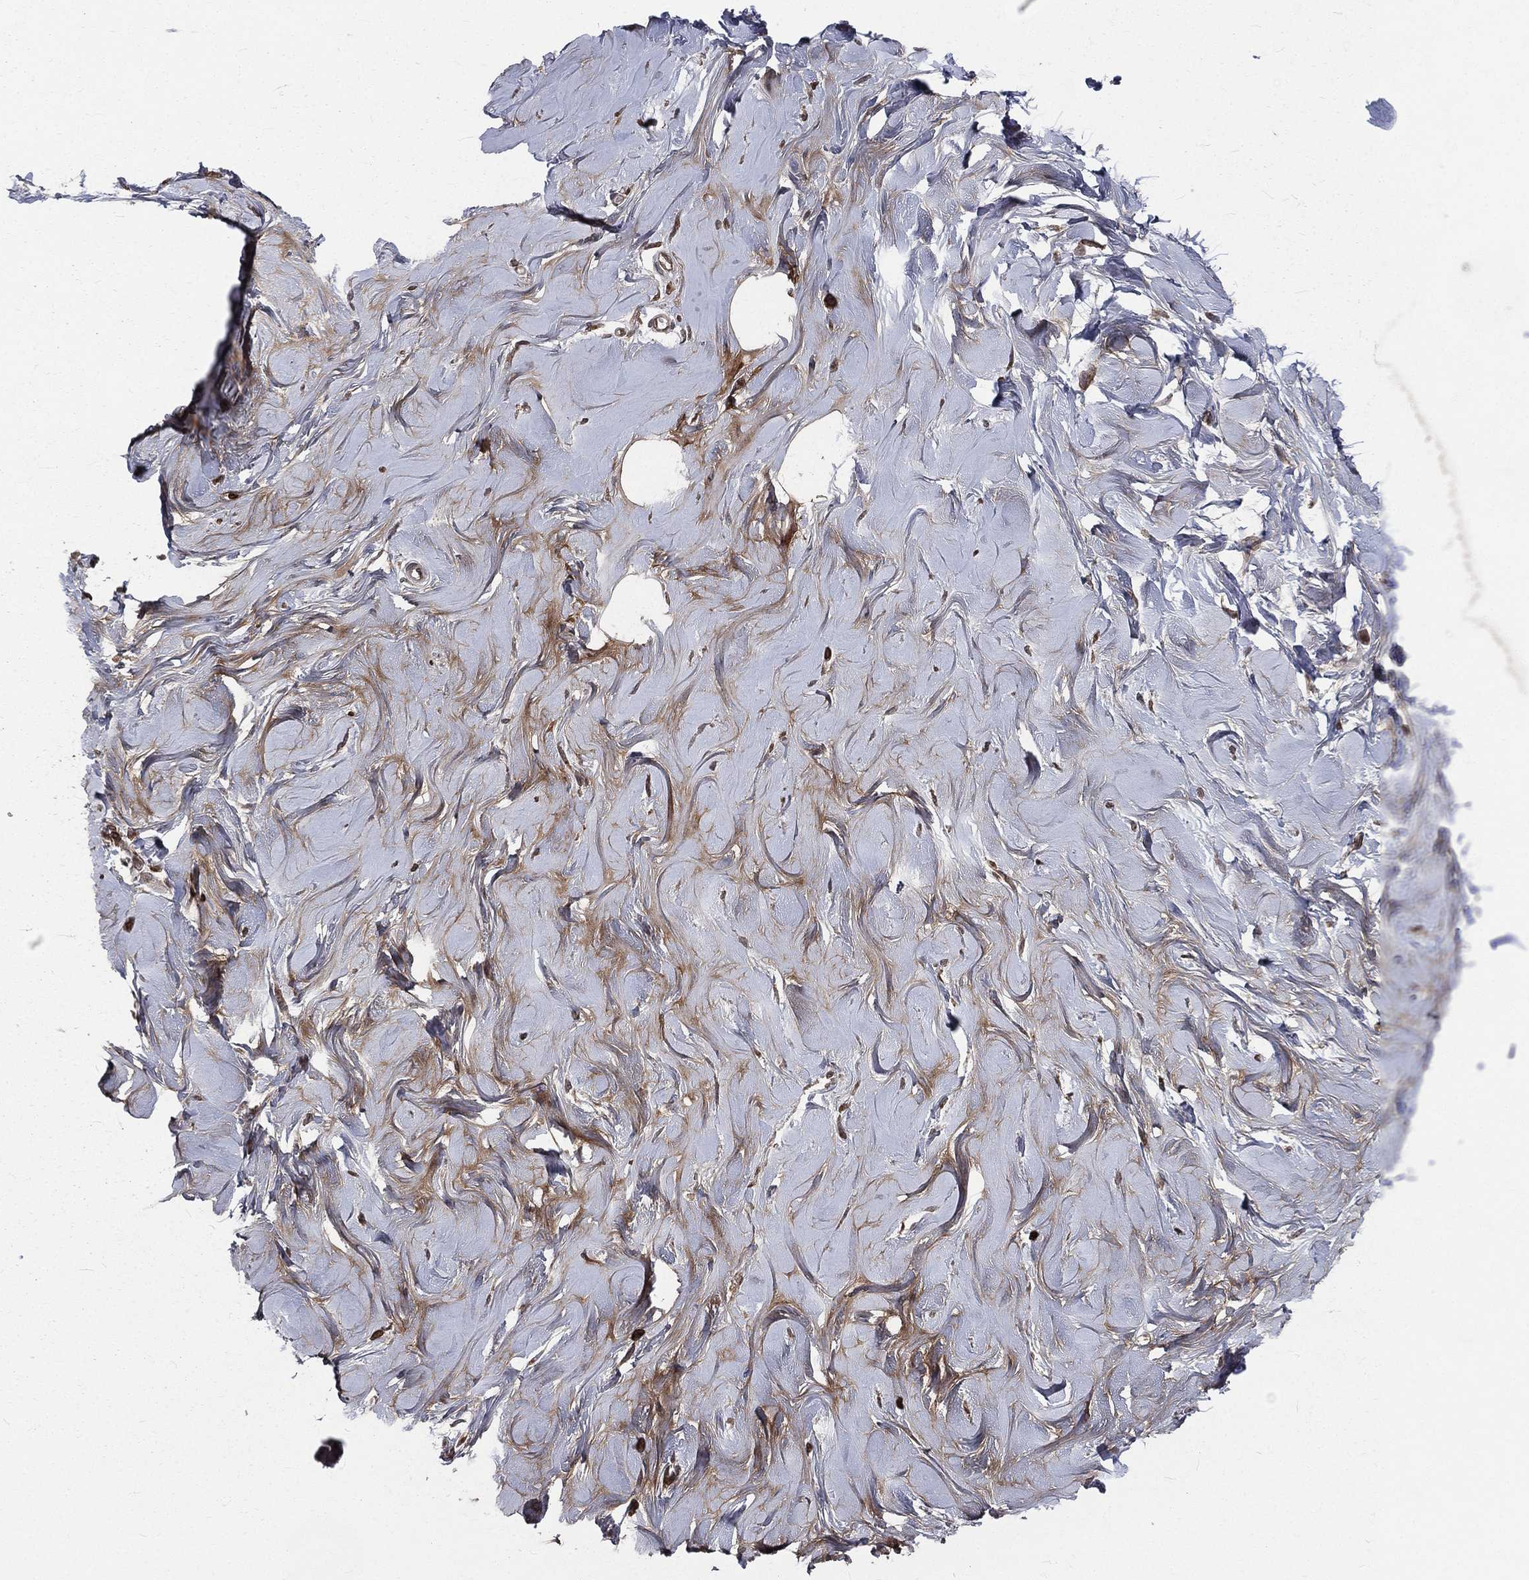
{"staining": {"intensity": "negative", "quantity": "none", "location": "none"}, "tissue": "adipose tissue", "cell_type": "Adipocytes", "image_type": "normal", "snomed": [{"axis": "morphology", "description": "Normal tissue, NOS"}, {"axis": "topography", "description": "Breast"}], "caption": "Immunohistochemistry histopathology image of normal adipose tissue stained for a protein (brown), which exhibits no staining in adipocytes.", "gene": "LBR", "patient": {"sex": "female", "age": 49}}